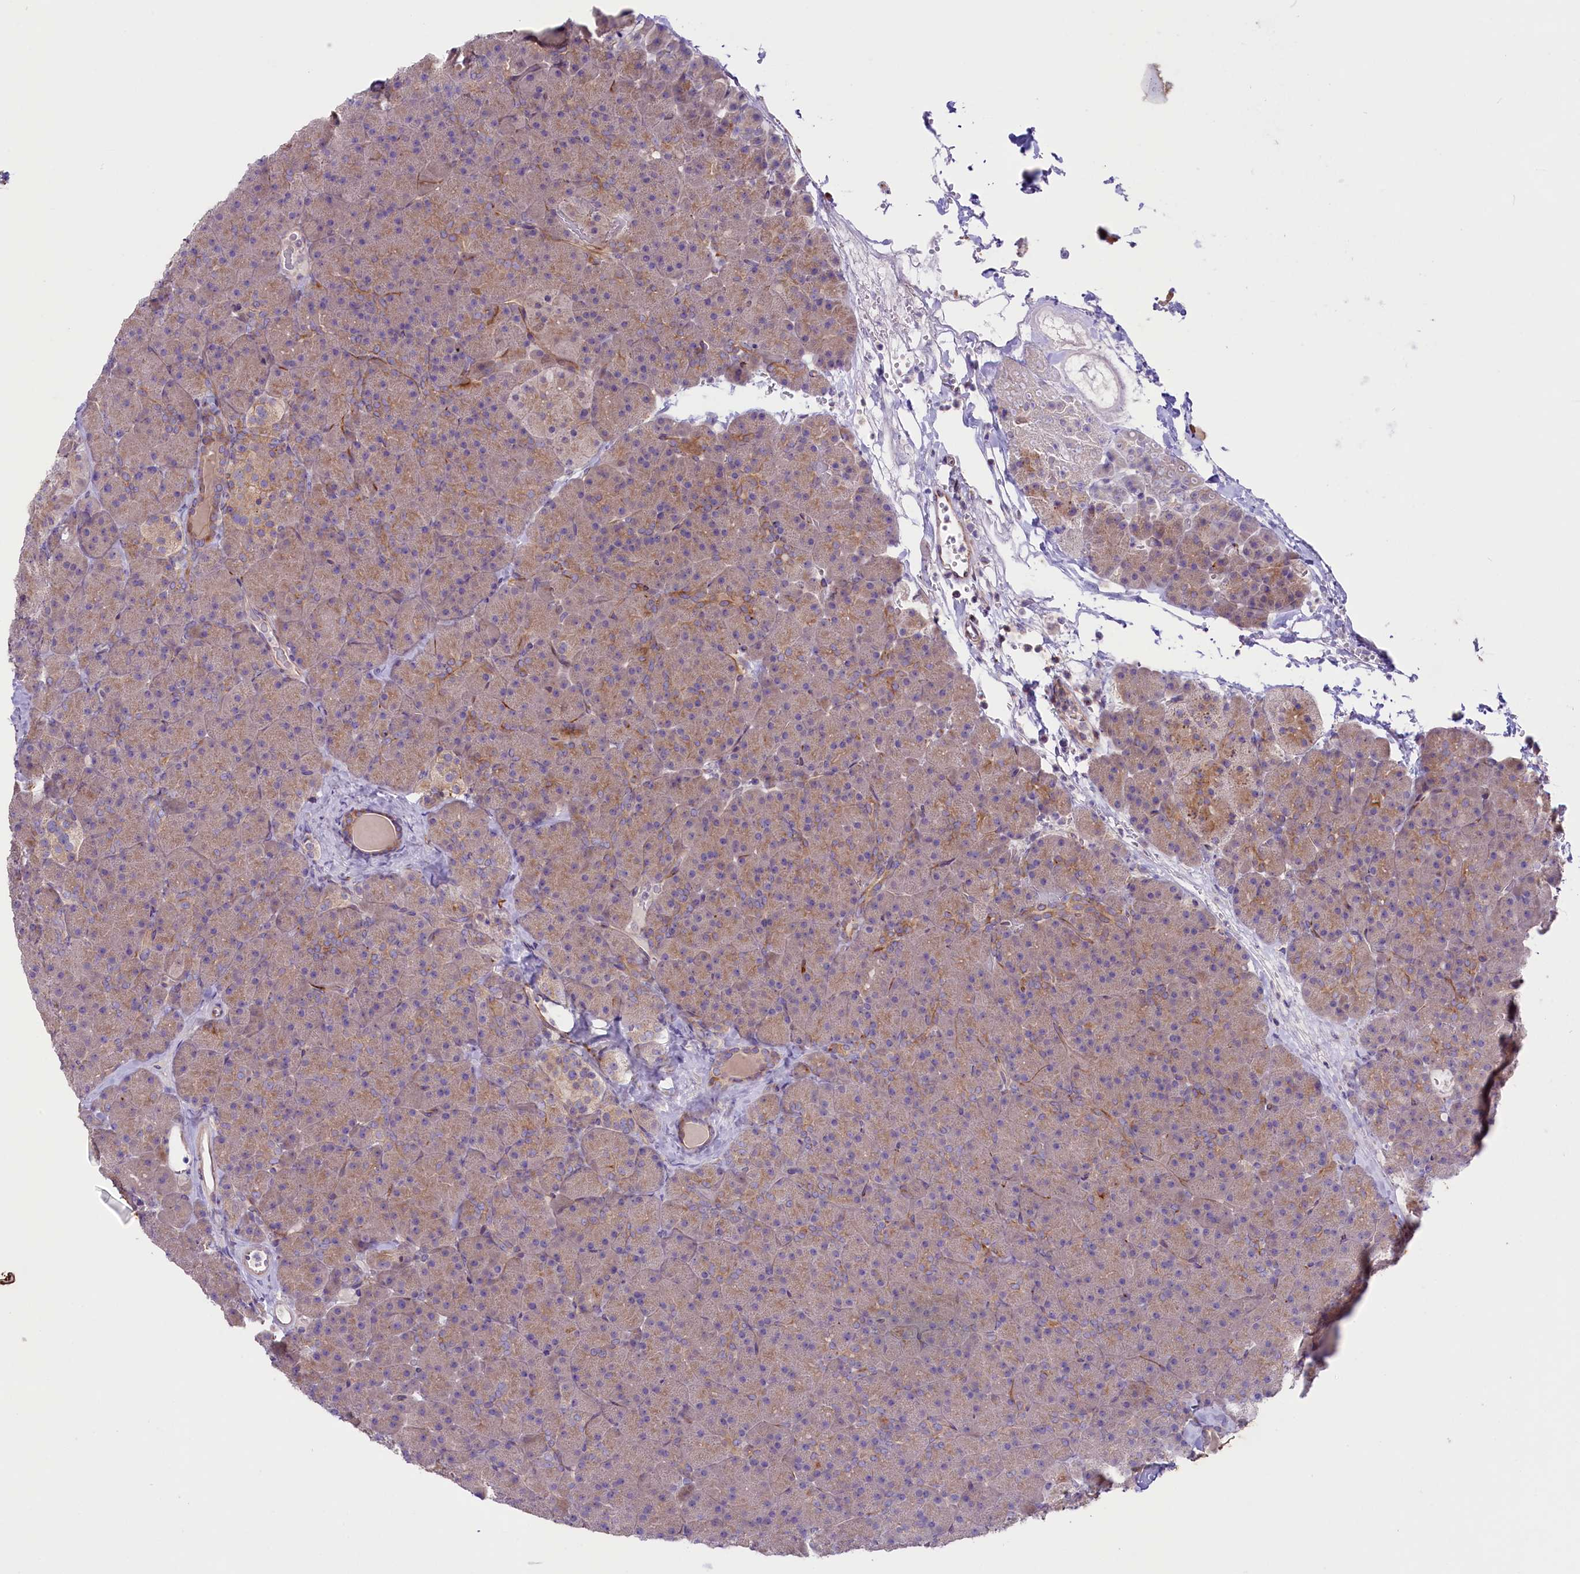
{"staining": {"intensity": "weak", "quantity": ">75%", "location": "cytoplasmic/membranous"}, "tissue": "pancreas", "cell_type": "Exocrine glandular cells", "image_type": "normal", "snomed": [{"axis": "morphology", "description": "Normal tissue, NOS"}, {"axis": "topography", "description": "Pancreas"}], "caption": "Immunohistochemical staining of normal pancreas demonstrates low levels of weak cytoplasmic/membranous positivity in approximately >75% of exocrine glandular cells. (DAB IHC with brightfield microscopy, high magnification).", "gene": "CD99L2", "patient": {"sex": "male", "age": 36}}